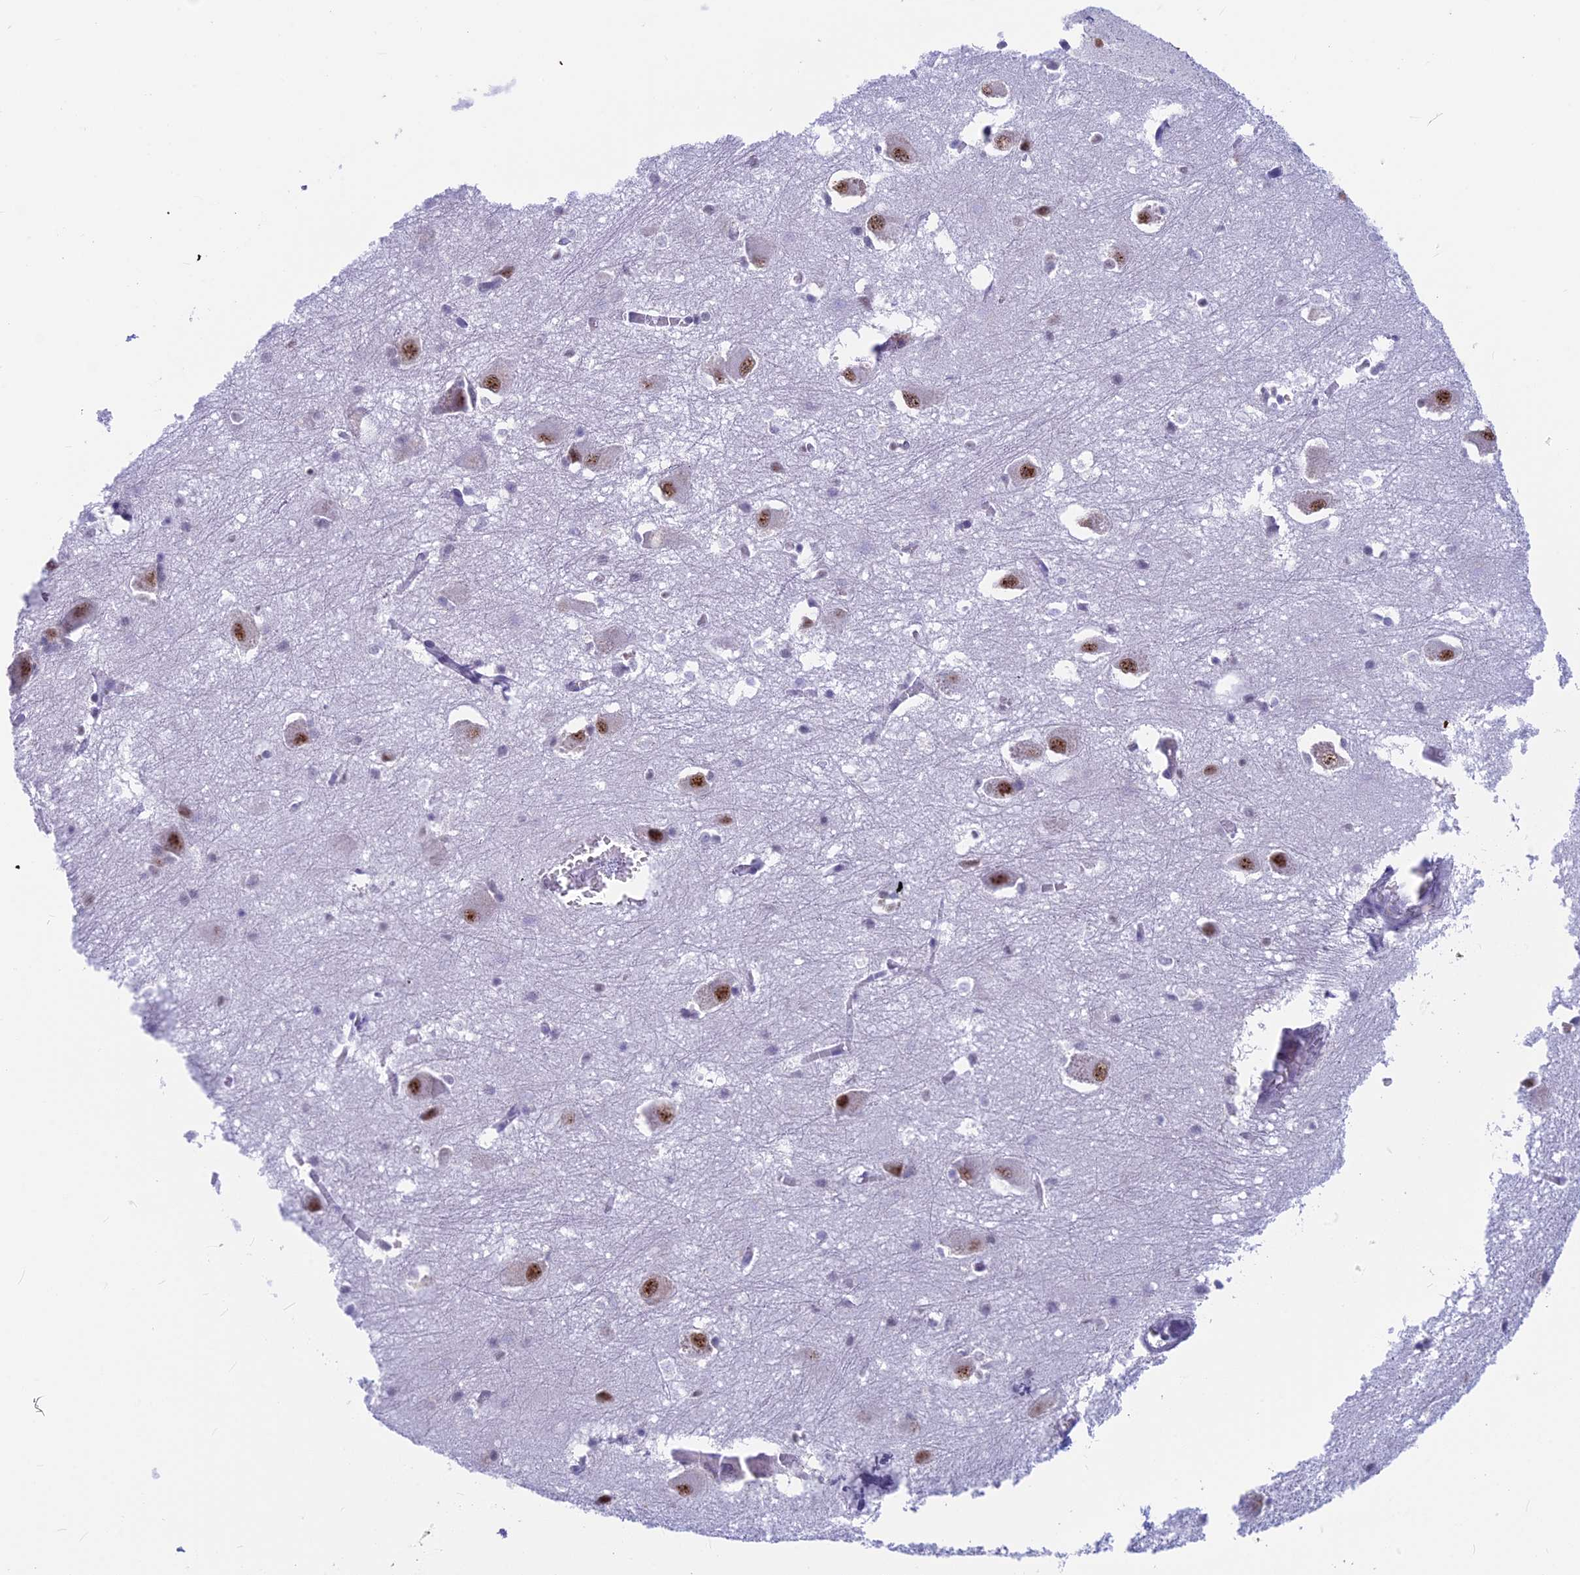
{"staining": {"intensity": "negative", "quantity": "none", "location": "none"}, "tissue": "caudate", "cell_type": "Glial cells", "image_type": "normal", "snomed": [{"axis": "morphology", "description": "Normal tissue, NOS"}, {"axis": "topography", "description": "Lateral ventricle wall"}], "caption": "This photomicrograph is of normal caudate stained with immunohistochemistry to label a protein in brown with the nuclei are counter-stained blue. There is no positivity in glial cells. (Immunohistochemistry, brightfield microscopy, high magnification).", "gene": "SRSF5", "patient": {"sex": "male", "age": 37}}